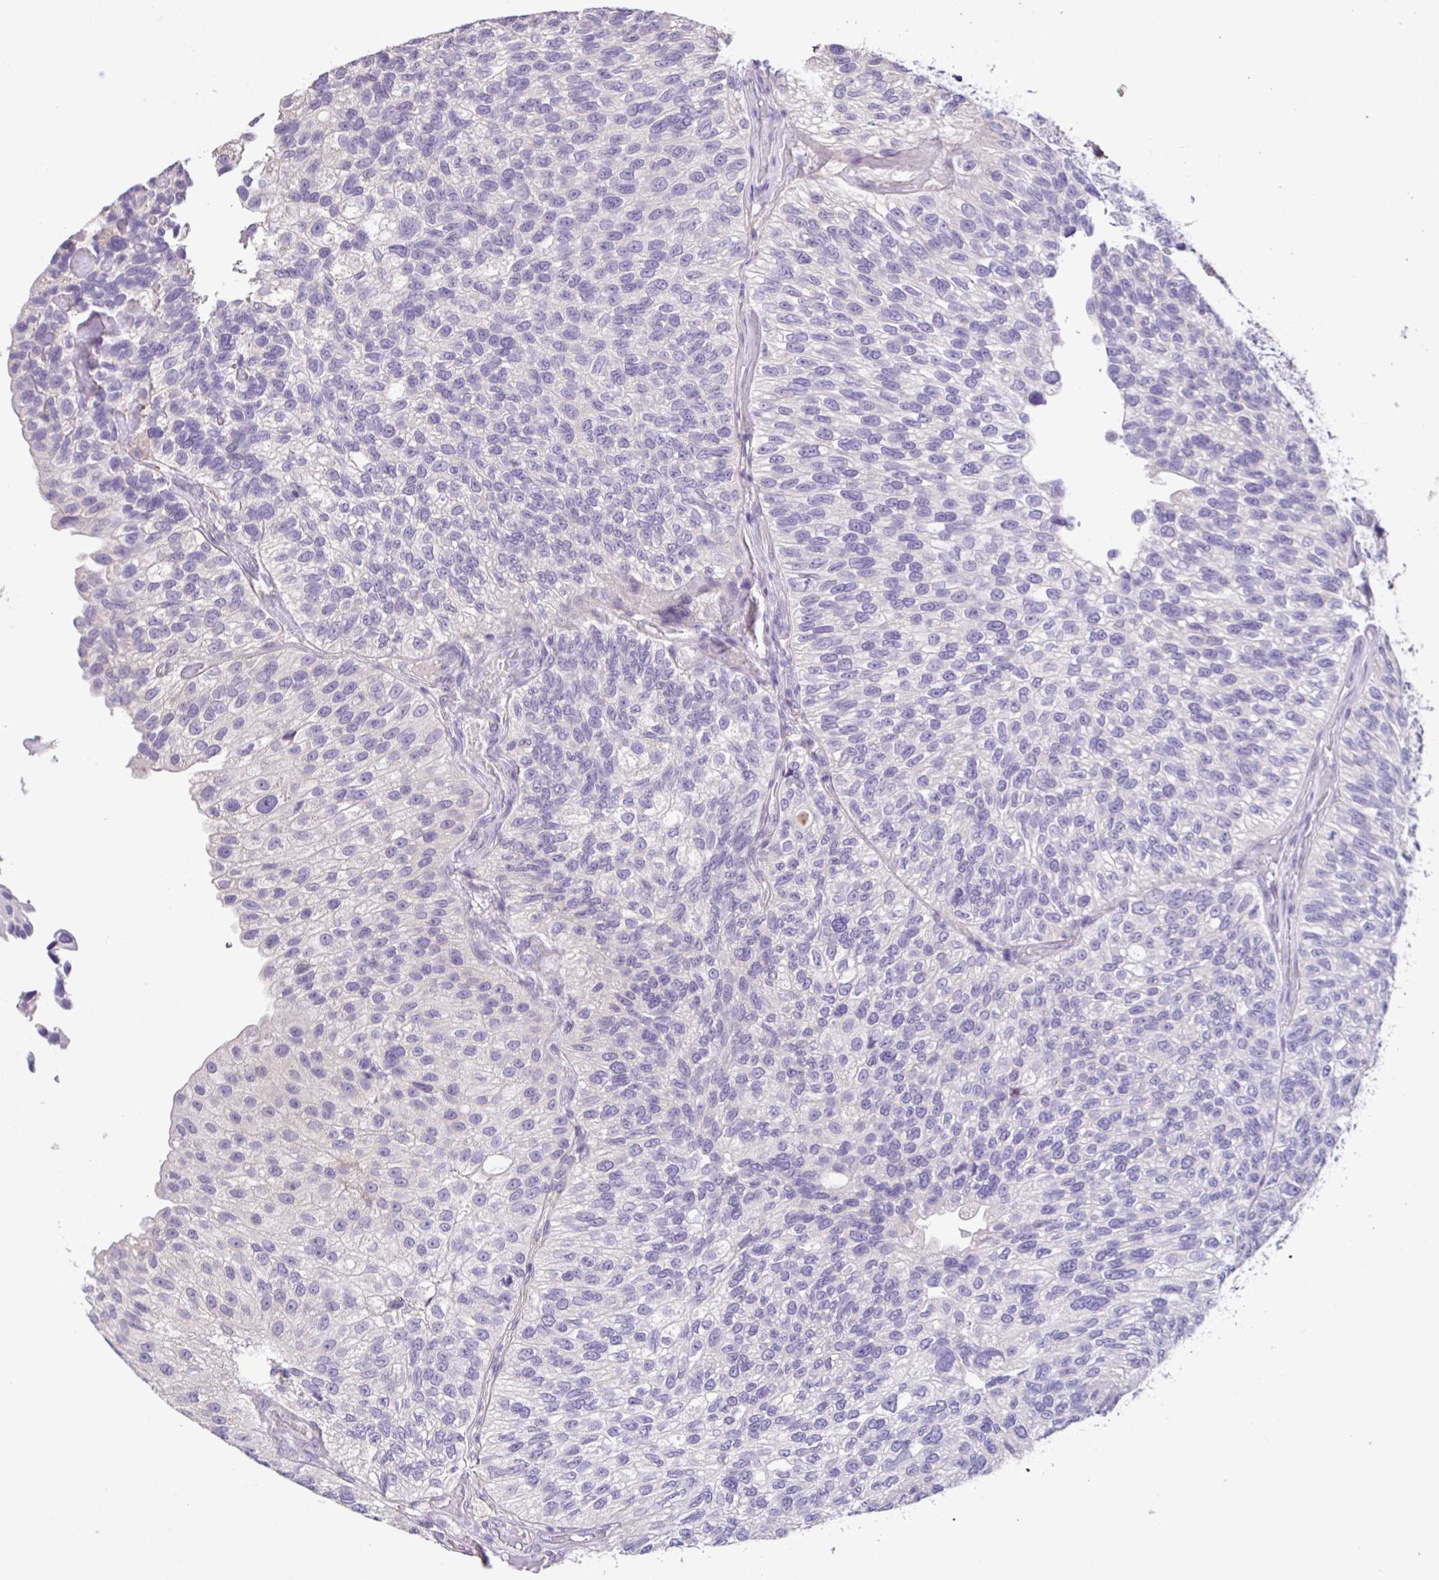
{"staining": {"intensity": "negative", "quantity": "none", "location": "none"}, "tissue": "urothelial cancer", "cell_type": "Tumor cells", "image_type": "cancer", "snomed": [{"axis": "morphology", "description": "Urothelial carcinoma, NOS"}, {"axis": "topography", "description": "Urinary bladder"}], "caption": "Tumor cells are negative for brown protein staining in urothelial cancer. Nuclei are stained in blue.", "gene": "ZG16", "patient": {"sex": "male", "age": 87}}